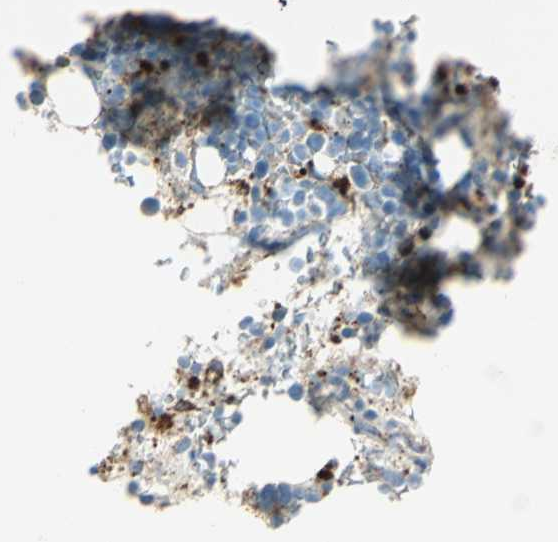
{"staining": {"intensity": "moderate", "quantity": "25%-75%", "location": "cytoplasmic/membranous"}, "tissue": "bone marrow", "cell_type": "Hematopoietic cells", "image_type": "normal", "snomed": [{"axis": "morphology", "description": "Normal tissue, NOS"}, {"axis": "topography", "description": "Bone marrow"}], "caption": "Immunohistochemistry of unremarkable human bone marrow shows medium levels of moderate cytoplasmic/membranous expression in approximately 25%-75% of hematopoietic cells. (DAB = brown stain, brightfield microscopy at high magnification).", "gene": "ARSA", "patient": {"sex": "female", "age": 73}}